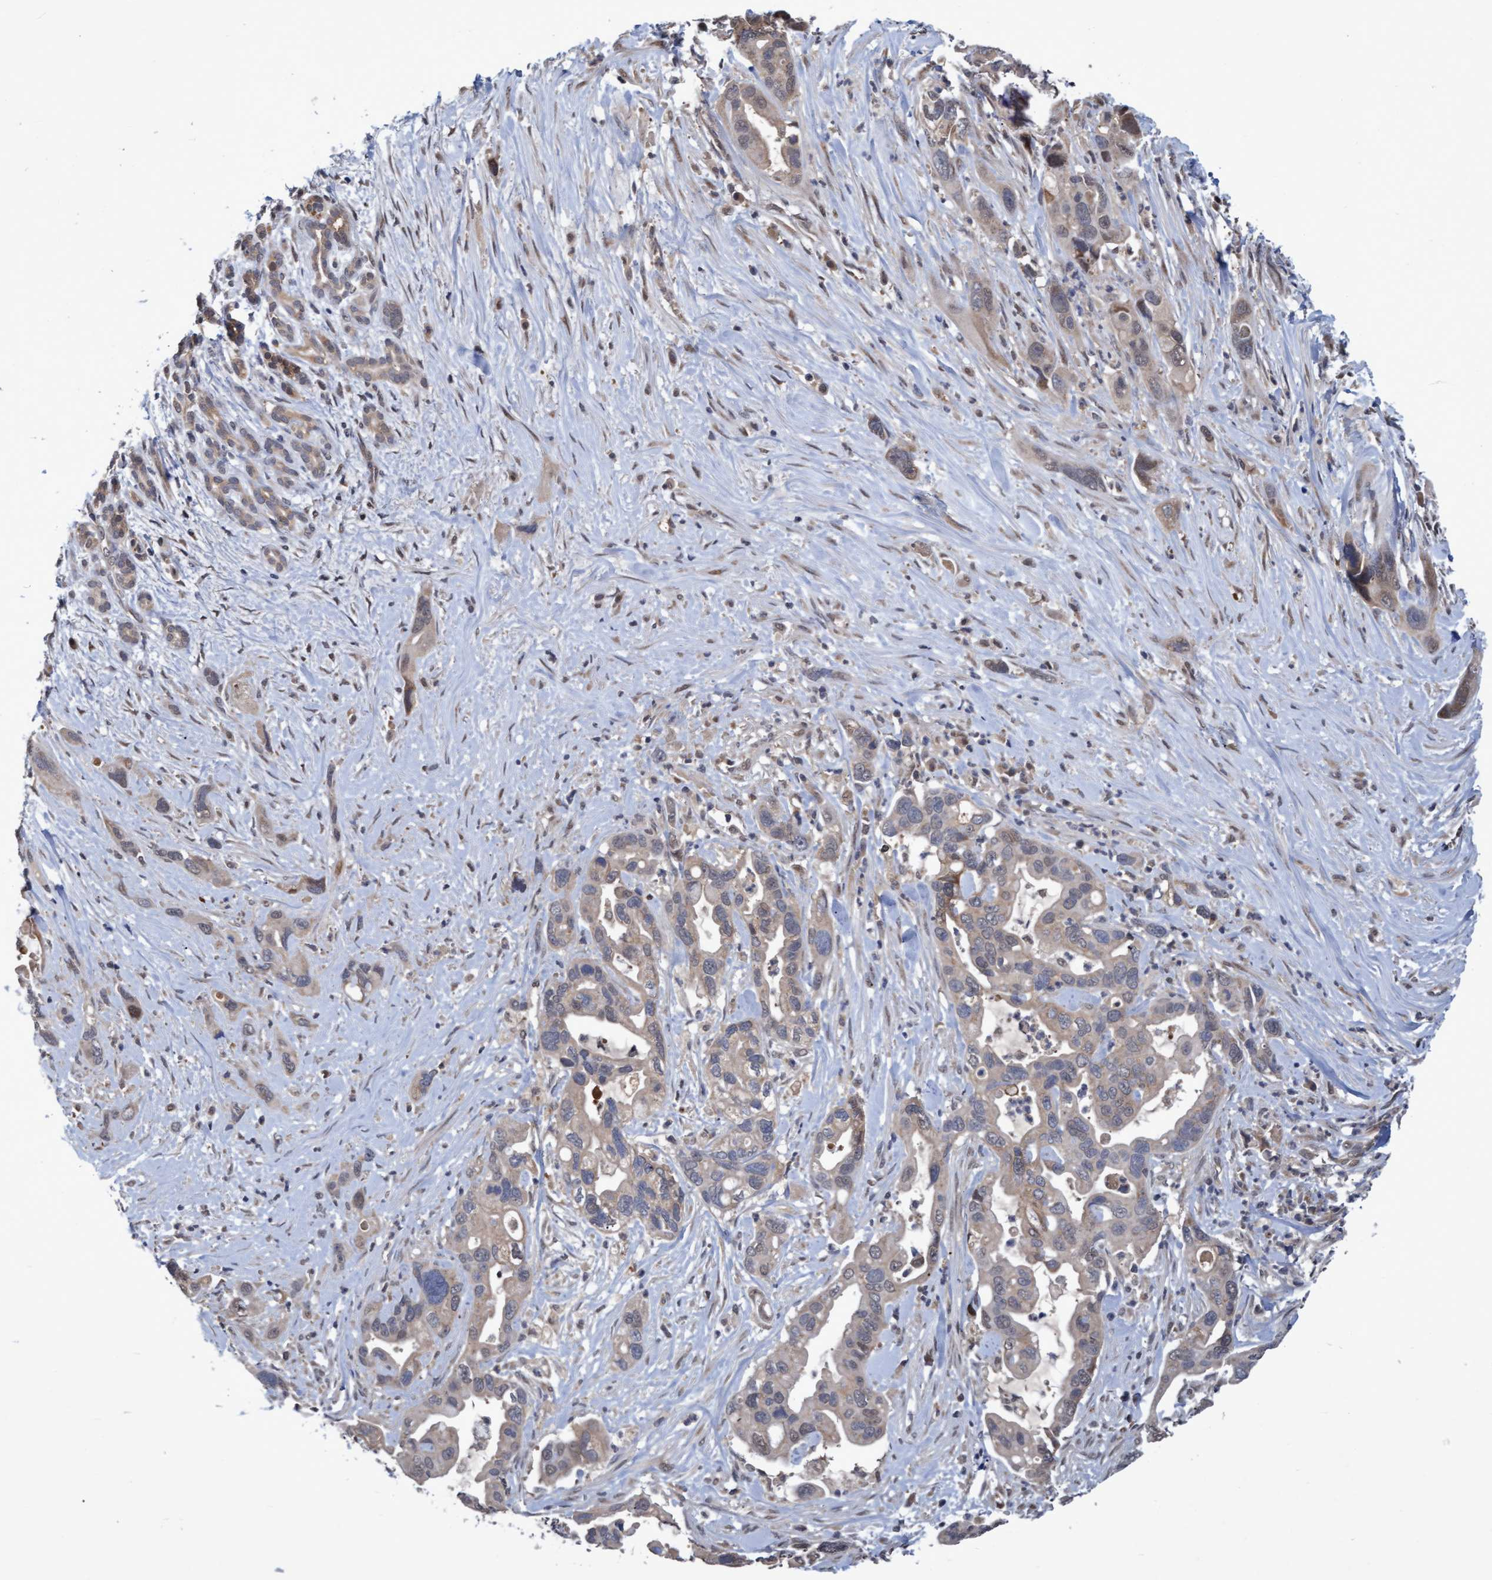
{"staining": {"intensity": "weak", "quantity": "25%-75%", "location": "cytoplasmic/membranous"}, "tissue": "pancreatic cancer", "cell_type": "Tumor cells", "image_type": "cancer", "snomed": [{"axis": "morphology", "description": "Adenocarcinoma, NOS"}, {"axis": "topography", "description": "Pancreas"}], "caption": "Immunohistochemical staining of adenocarcinoma (pancreatic) exhibits low levels of weak cytoplasmic/membranous protein expression in approximately 25%-75% of tumor cells.", "gene": "PSMB6", "patient": {"sex": "female", "age": 70}}